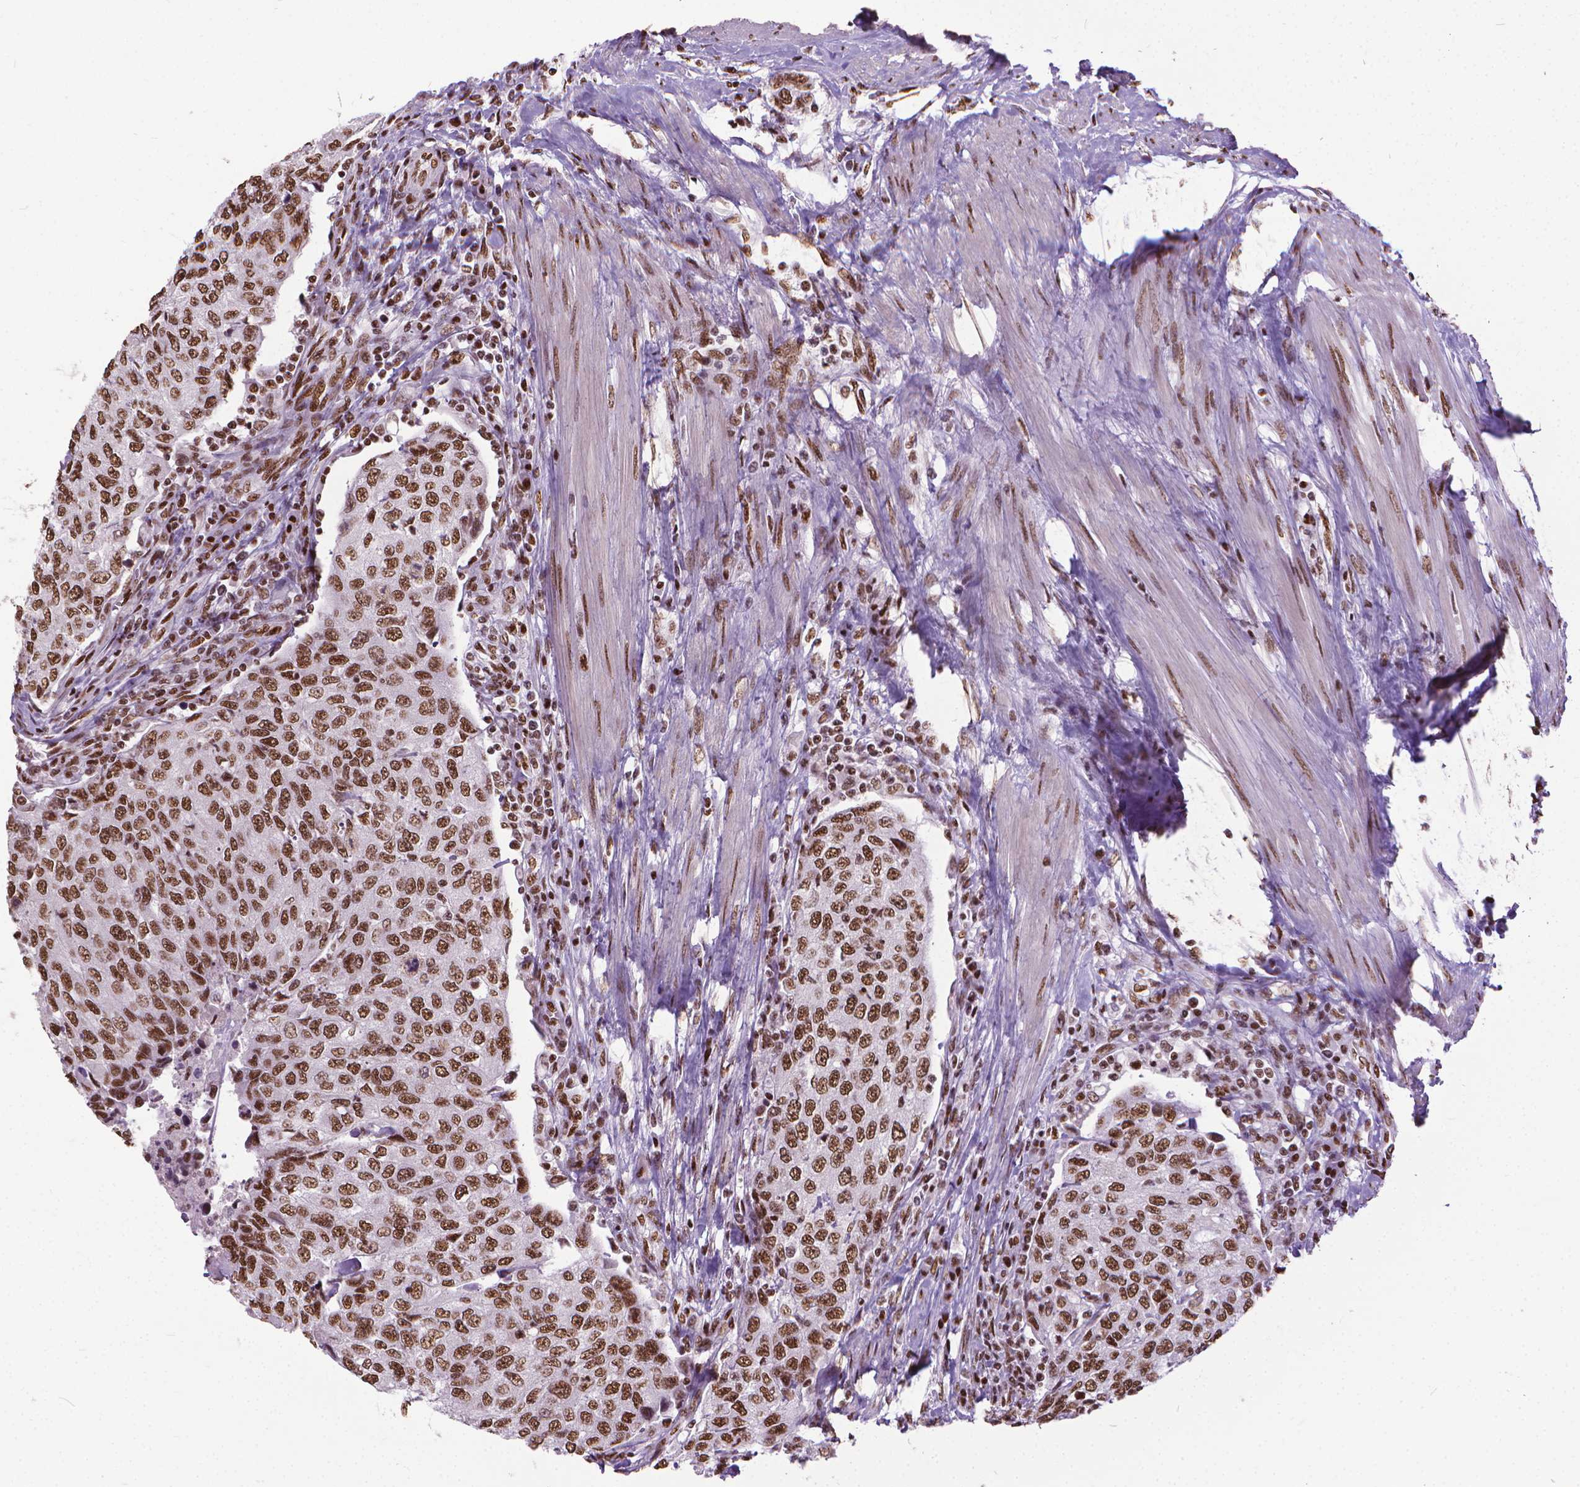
{"staining": {"intensity": "moderate", "quantity": ">75%", "location": "nuclear"}, "tissue": "urothelial cancer", "cell_type": "Tumor cells", "image_type": "cancer", "snomed": [{"axis": "morphology", "description": "Urothelial carcinoma, High grade"}, {"axis": "topography", "description": "Urinary bladder"}], "caption": "High-power microscopy captured an IHC micrograph of high-grade urothelial carcinoma, revealing moderate nuclear expression in approximately >75% of tumor cells.", "gene": "AKAP8", "patient": {"sex": "female", "age": 78}}